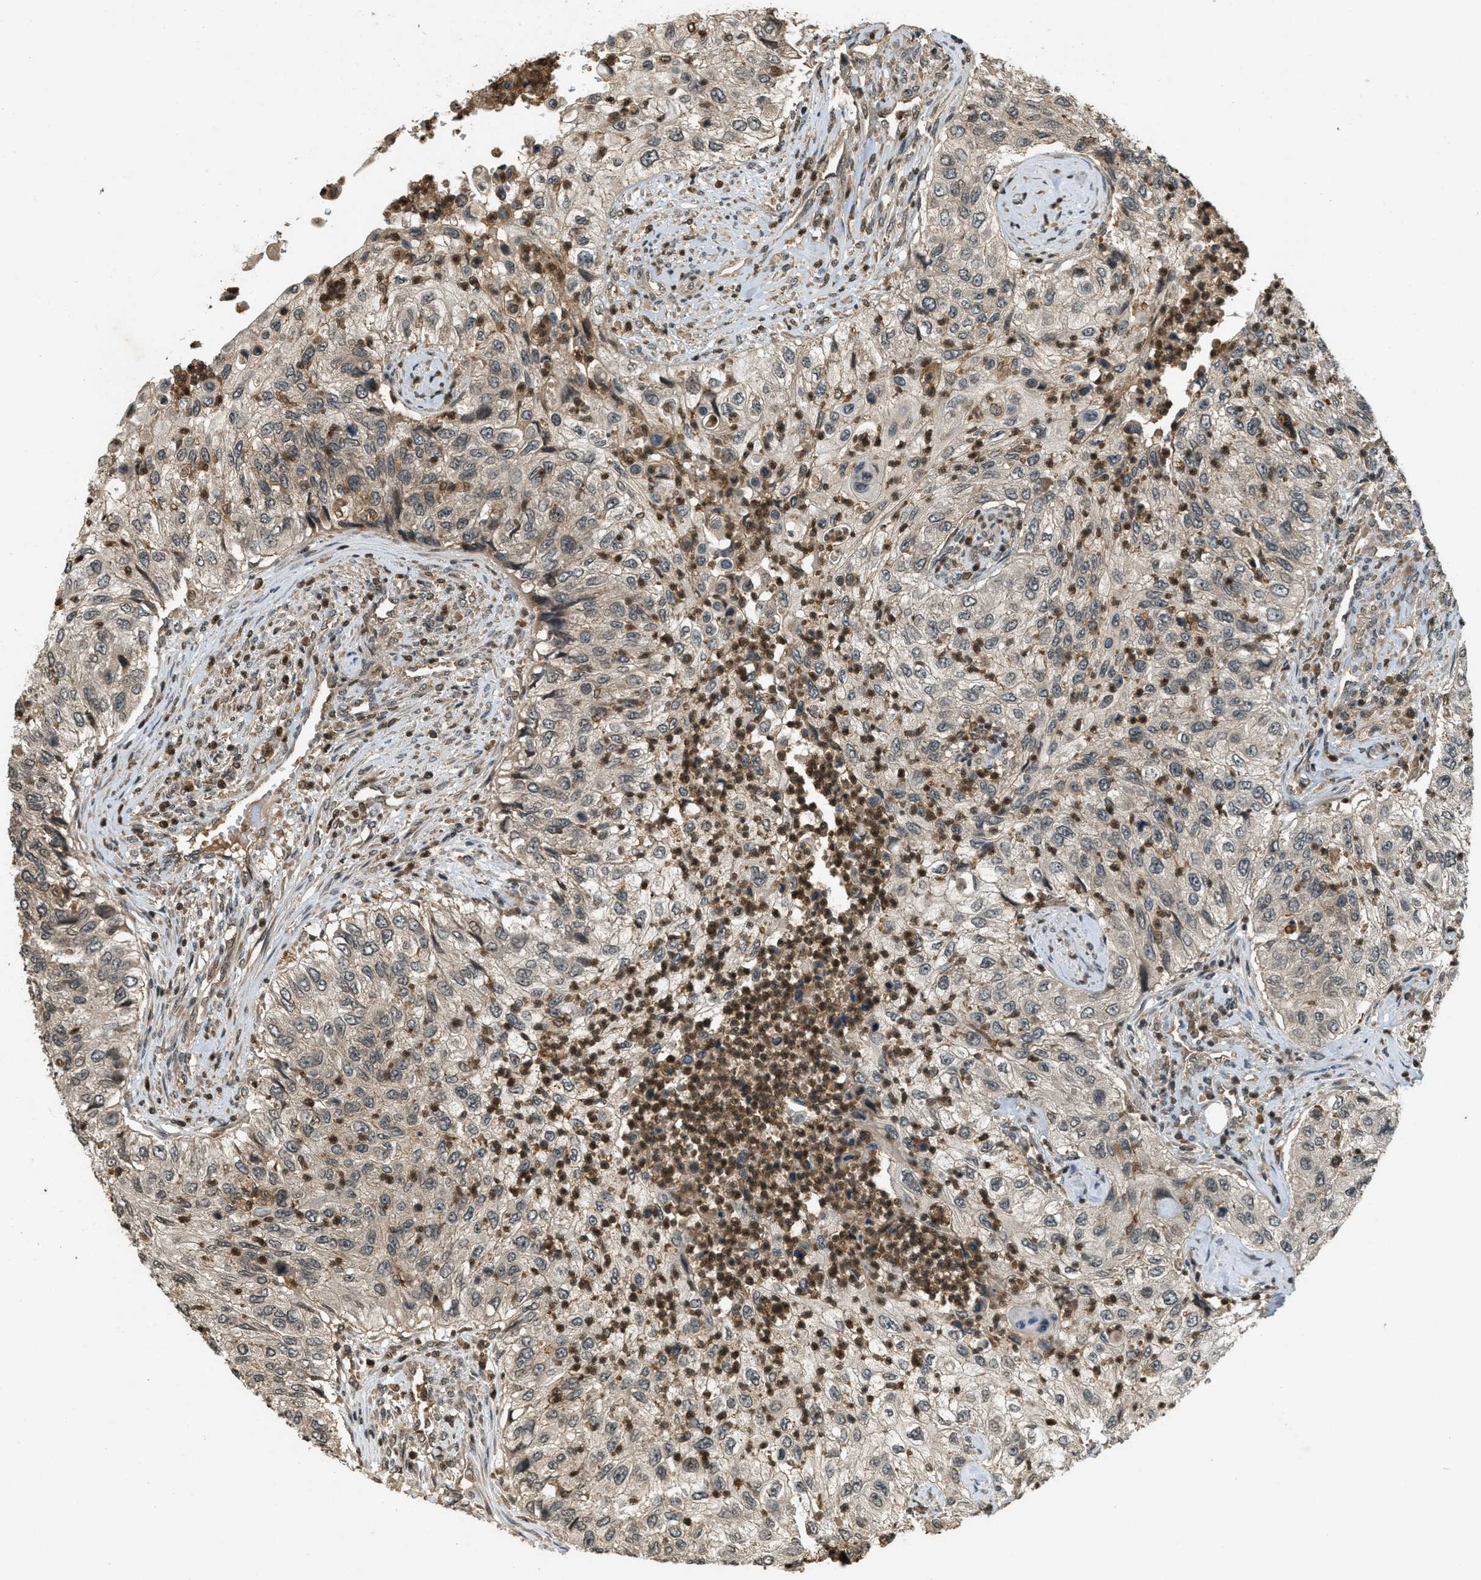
{"staining": {"intensity": "weak", "quantity": ">75%", "location": "cytoplasmic/membranous"}, "tissue": "urothelial cancer", "cell_type": "Tumor cells", "image_type": "cancer", "snomed": [{"axis": "morphology", "description": "Urothelial carcinoma, High grade"}, {"axis": "topography", "description": "Urinary bladder"}], "caption": "A brown stain labels weak cytoplasmic/membranous staining of a protein in high-grade urothelial carcinoma tumor cells.", "gene": "ATG7", "patient": {"sex": "female", "age": 60}}